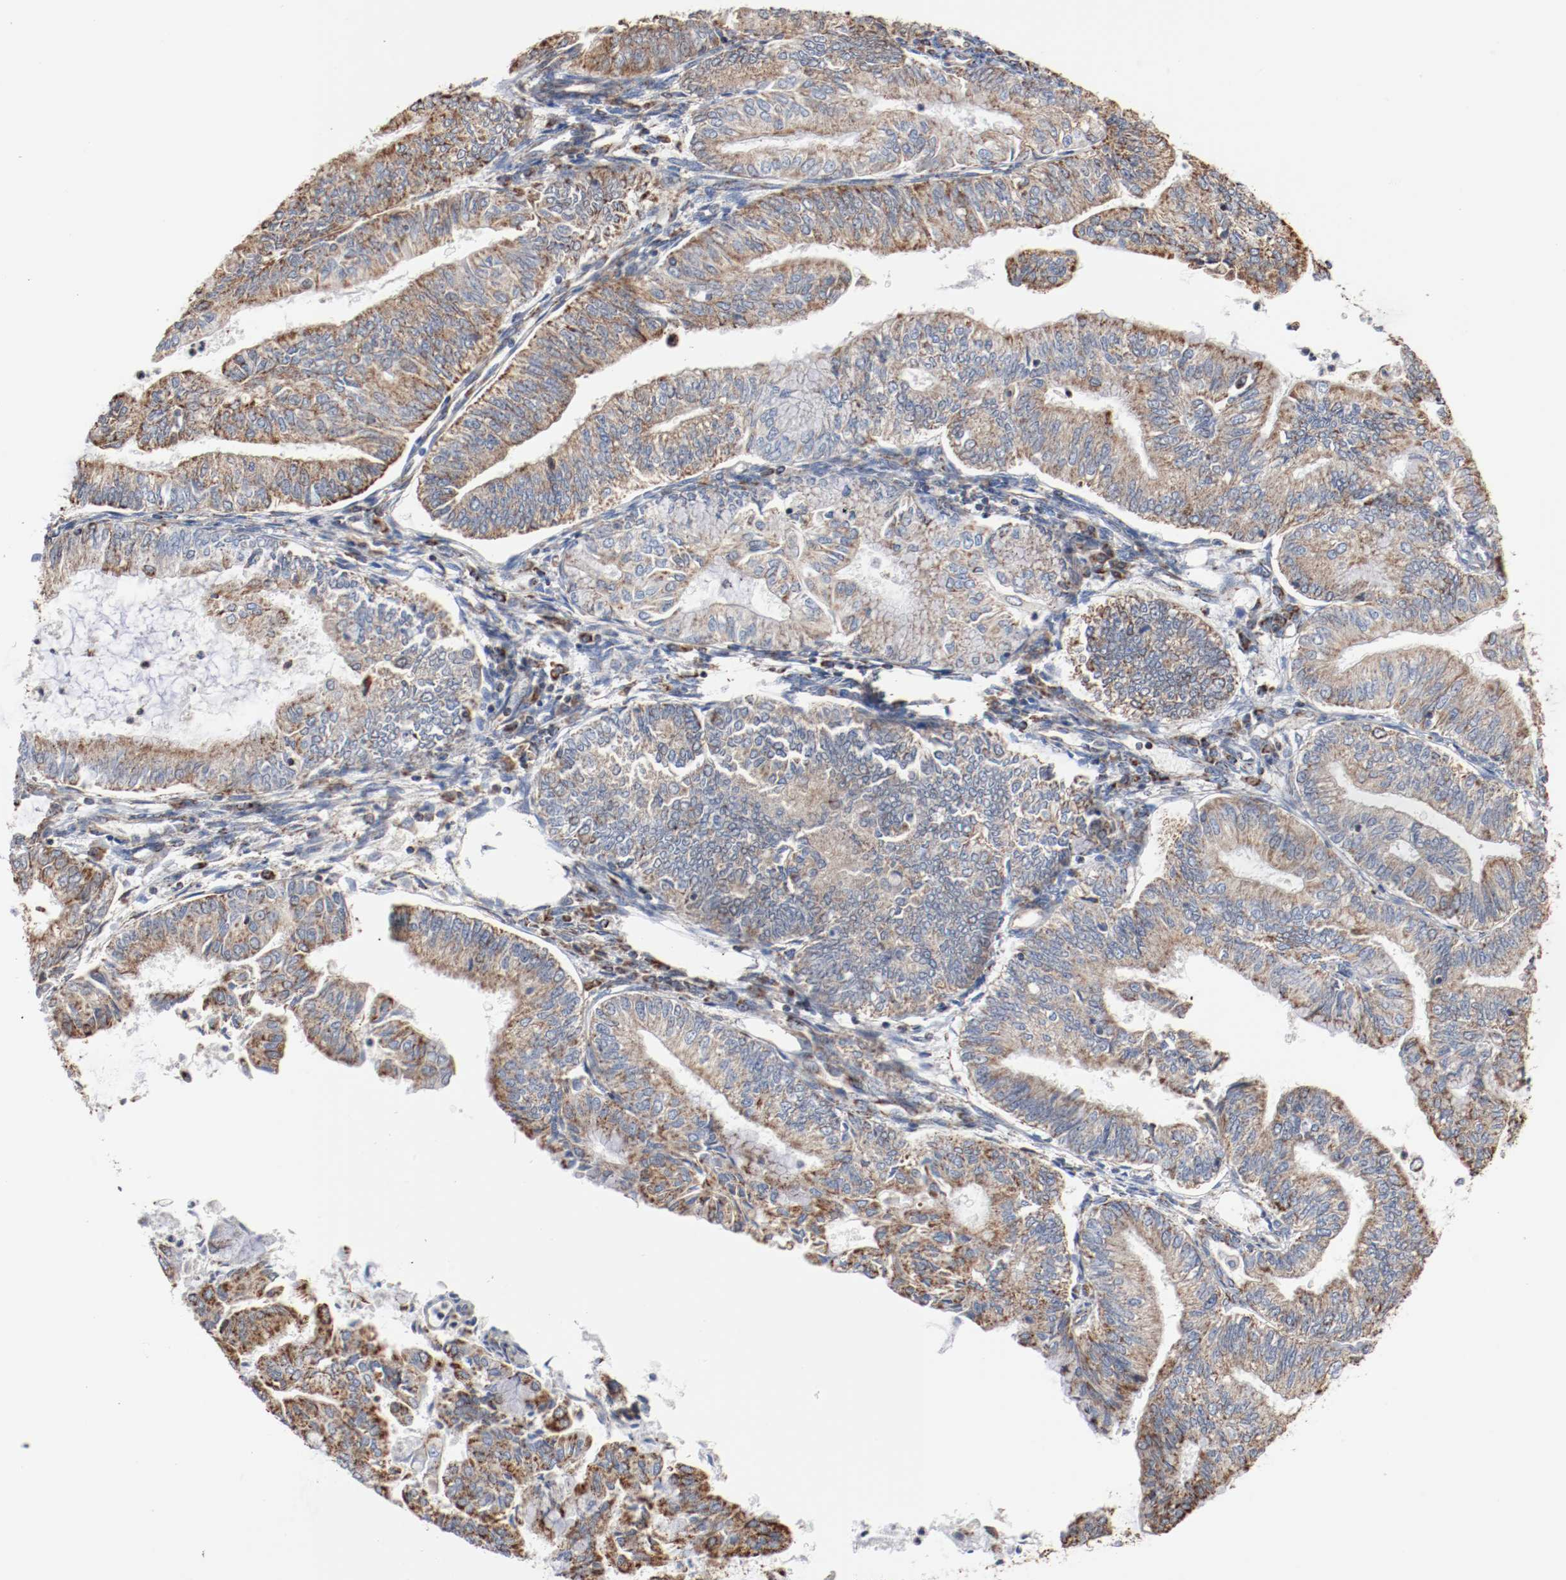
{"staining": {"intensity": "moderate", "quantity": "25%-75%", "location": "cytoplasmic/membranous"}, "tissue": "endometrial cancer", "cell_type": "Tumor cells", "image_type": "cancer", "snomed": [{"axis": "morphology", "description": "Adenocarcinoma, NOS"}, {"axis": "topography", "description": "Endometrium"}], "caption": "A brown stain highlights moderate cytoplasmic/membranous positivity of a protein in endometrial cancer tumor cells.", "gene": "NDUFS4", "patient": {"sex": "female", "age": 59}}